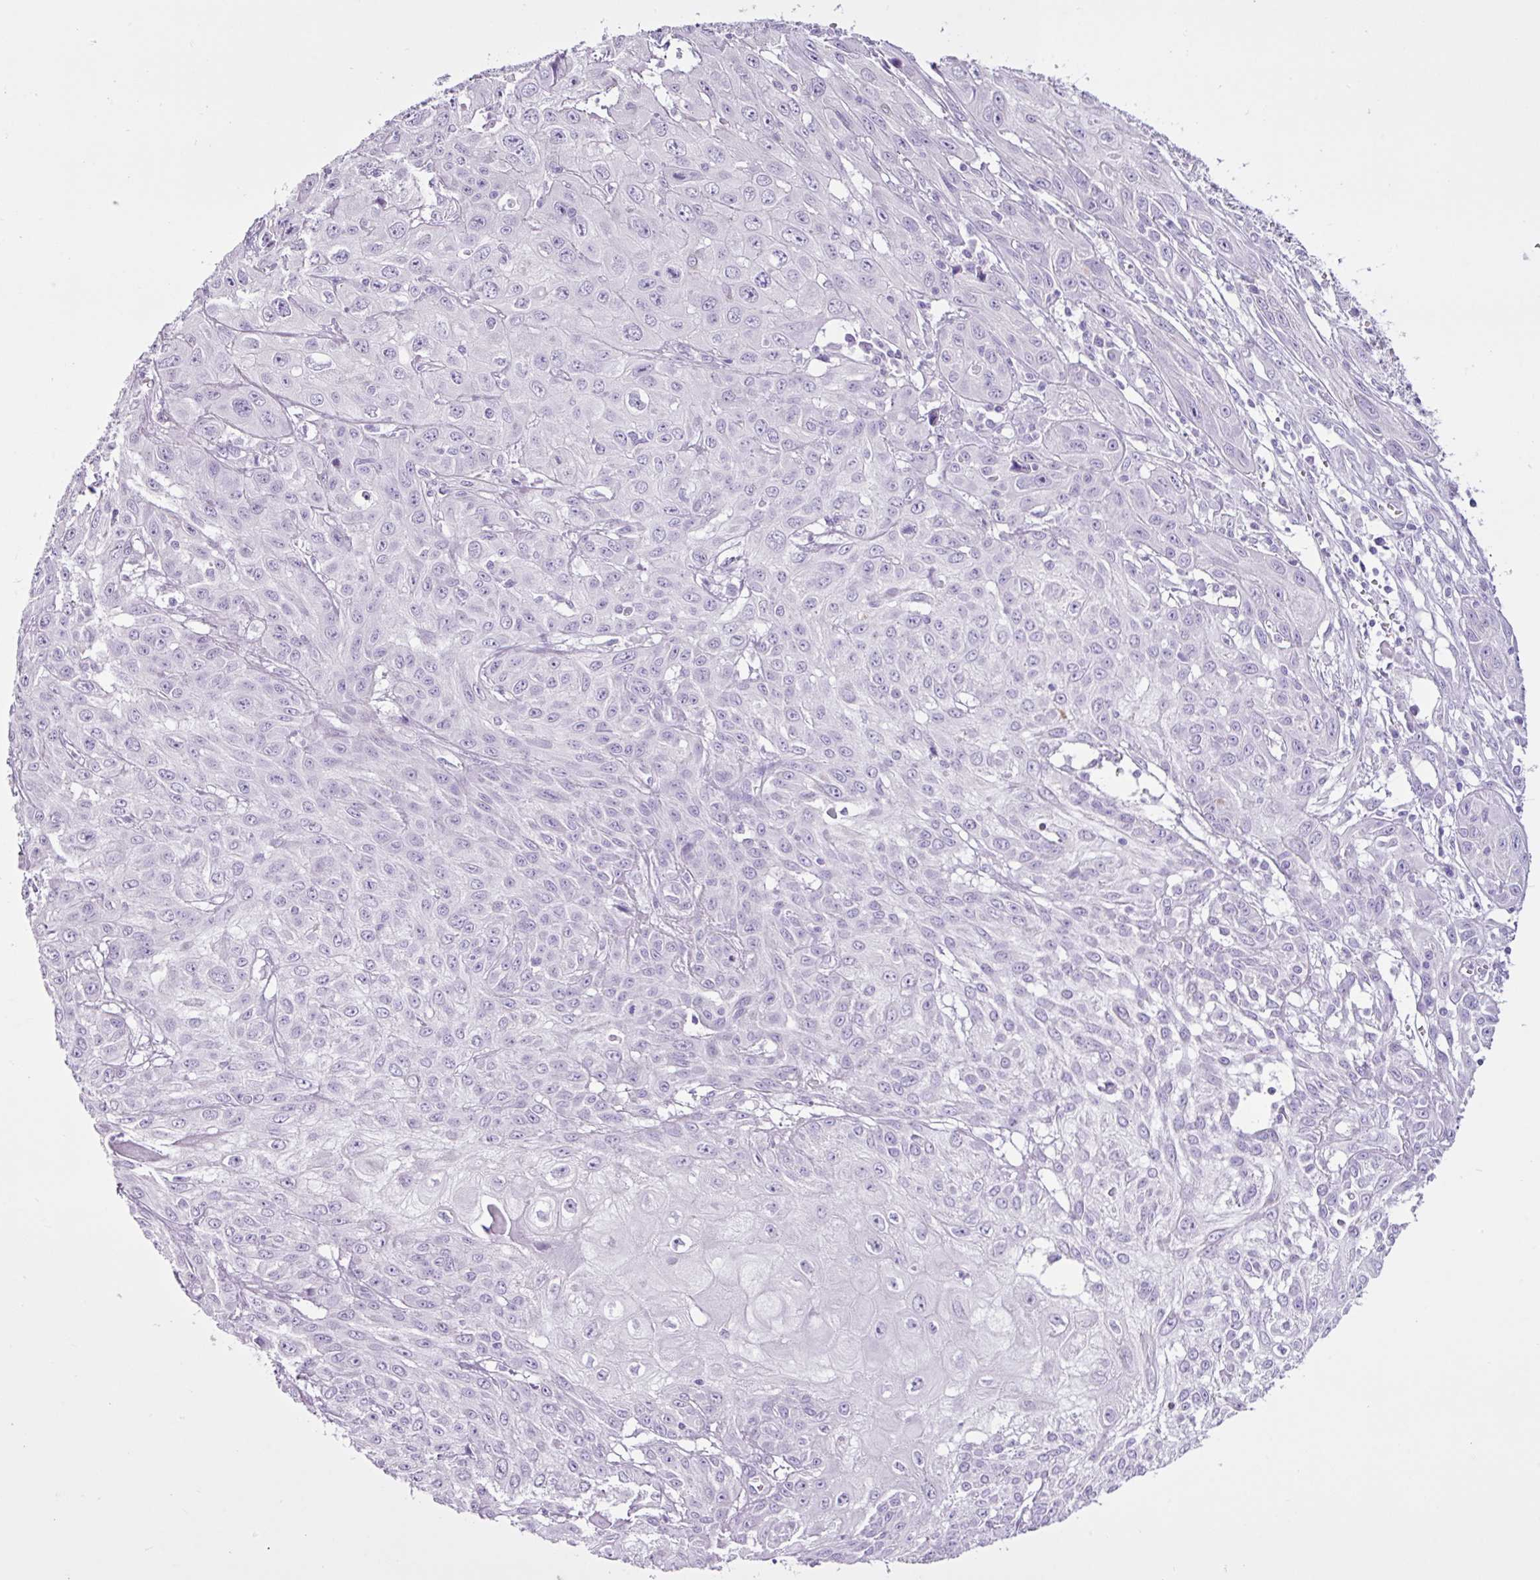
{"staining": {"intensity": "negative", "quantity": "none", "location": "none"}, "tissue": "skin cancer", "cell_type": "Tumor cells", "image_type": "cancer", "snomed": [{"axis": "morphology", "description": "Squamous cell carcinoma, NOS"}, {"axis": "topography", "description": "Skin"}, {"axis": "topography", "description": "Vulva"}], "caption": "Protein analysis of squamous cell carcinoma (skin) shows no significant positivity in tumor cells. The staining was performed using DAB (3,3'-diaminobenzidine) to visualize the protein expression in brown, while the nuclei were stained in blue with hematoxylin (Magnification: 20x).", "gene": "PGR", "patient": {"sex": "female", "age": 71}}